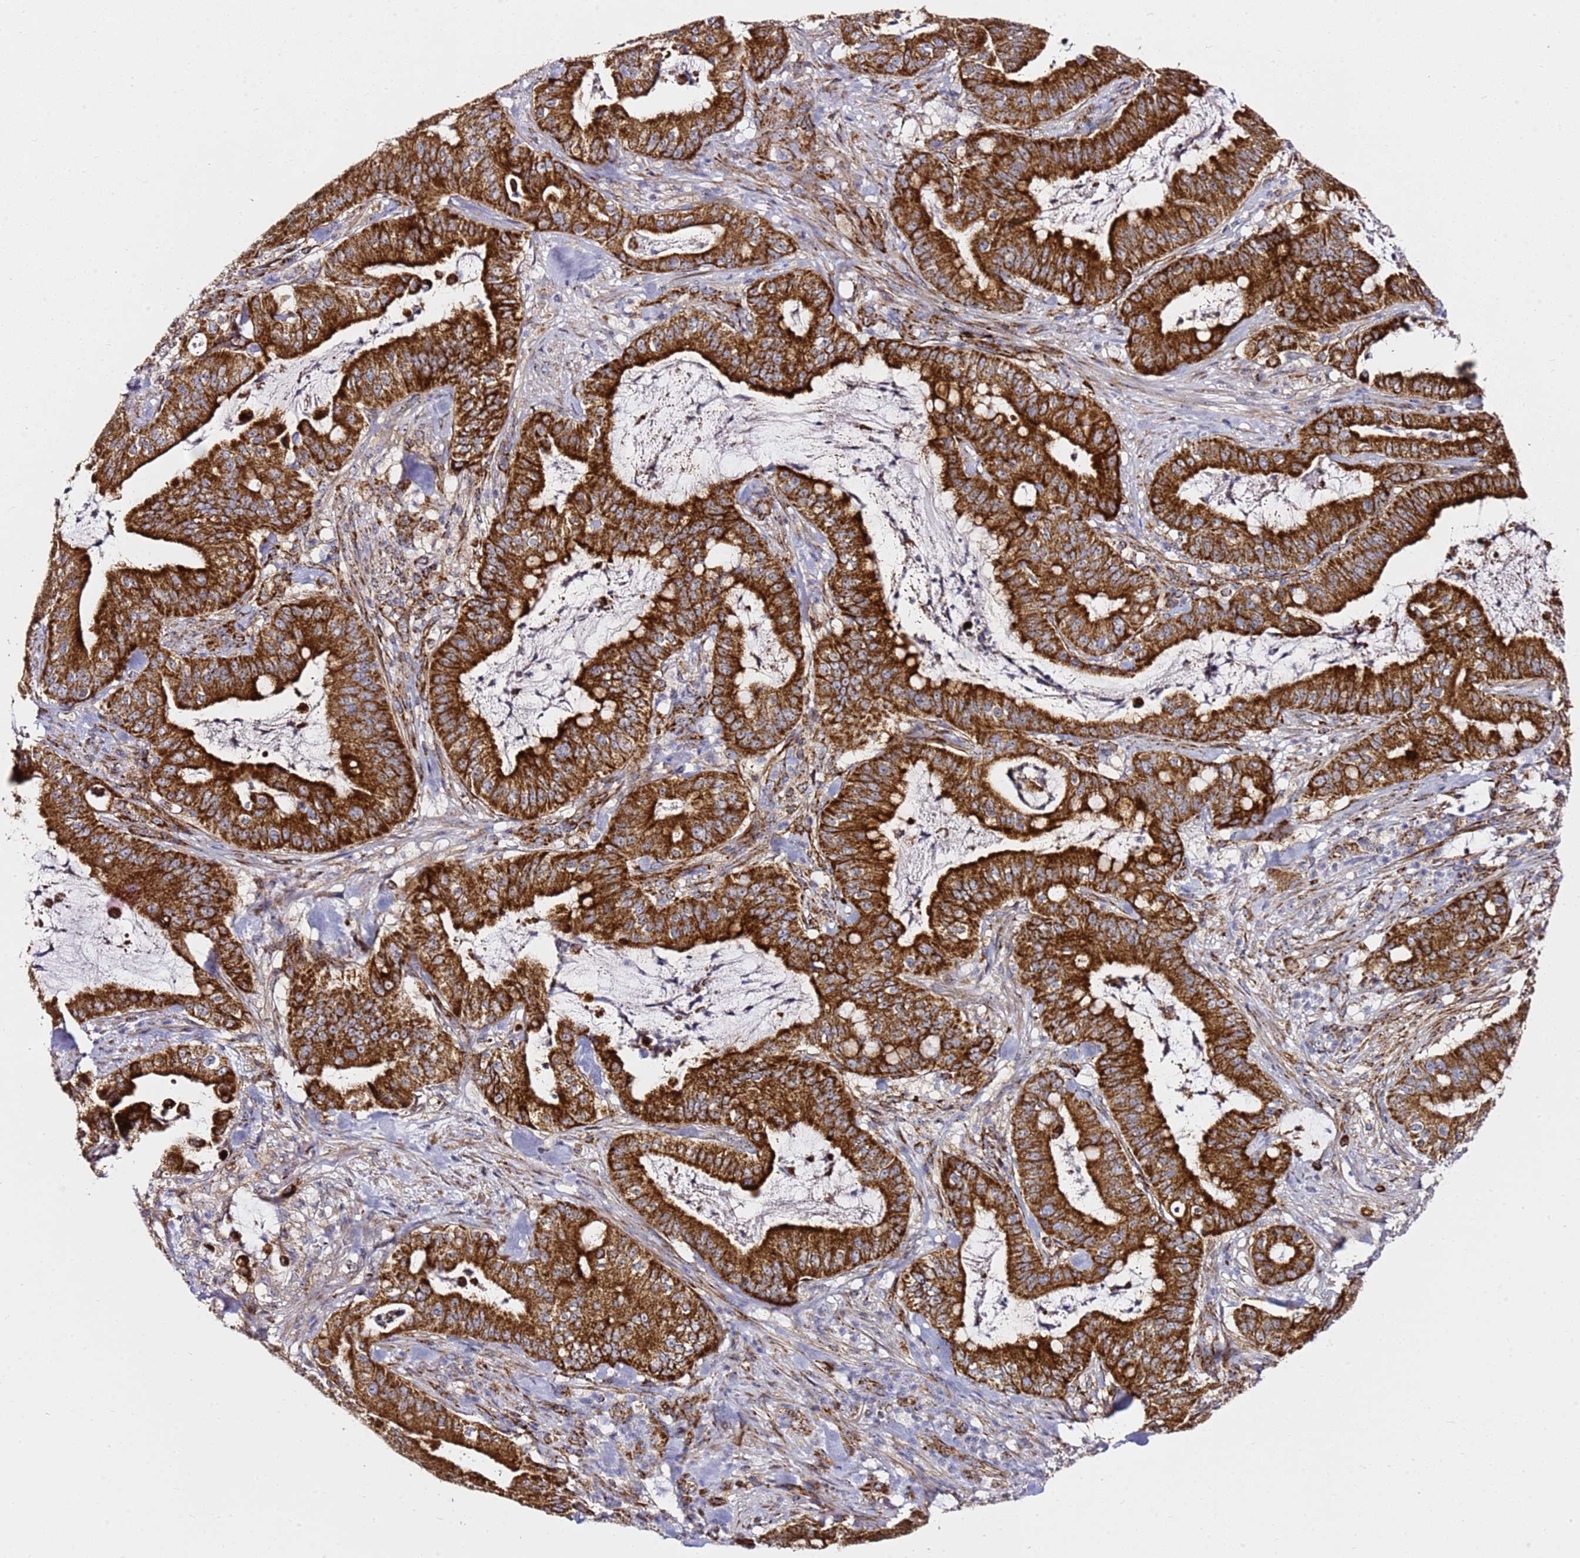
{"staining": {"intensity": "strong", "quantity": ">75%", "location": "cytoplasmic/membranous"}, "tissue": "pancreatic cancer", "cell_type": "Tumor cells", "image_type": "cancer", "snomed": [{"axis": "morphology", "description": "Adenocarcinoma, NOS"}, {"axis": "topography", "description": "Pancreas"}], "caption": "This is a photomicrograph of immunohistochemistry (IHC) staining of pancreatic adenocarcinoma, which shows strong positivity in the cytoplasmic/membranous of tumor cells.", "gene": "NDUFA3", "patient": {"sex": "male", "age": 71}}